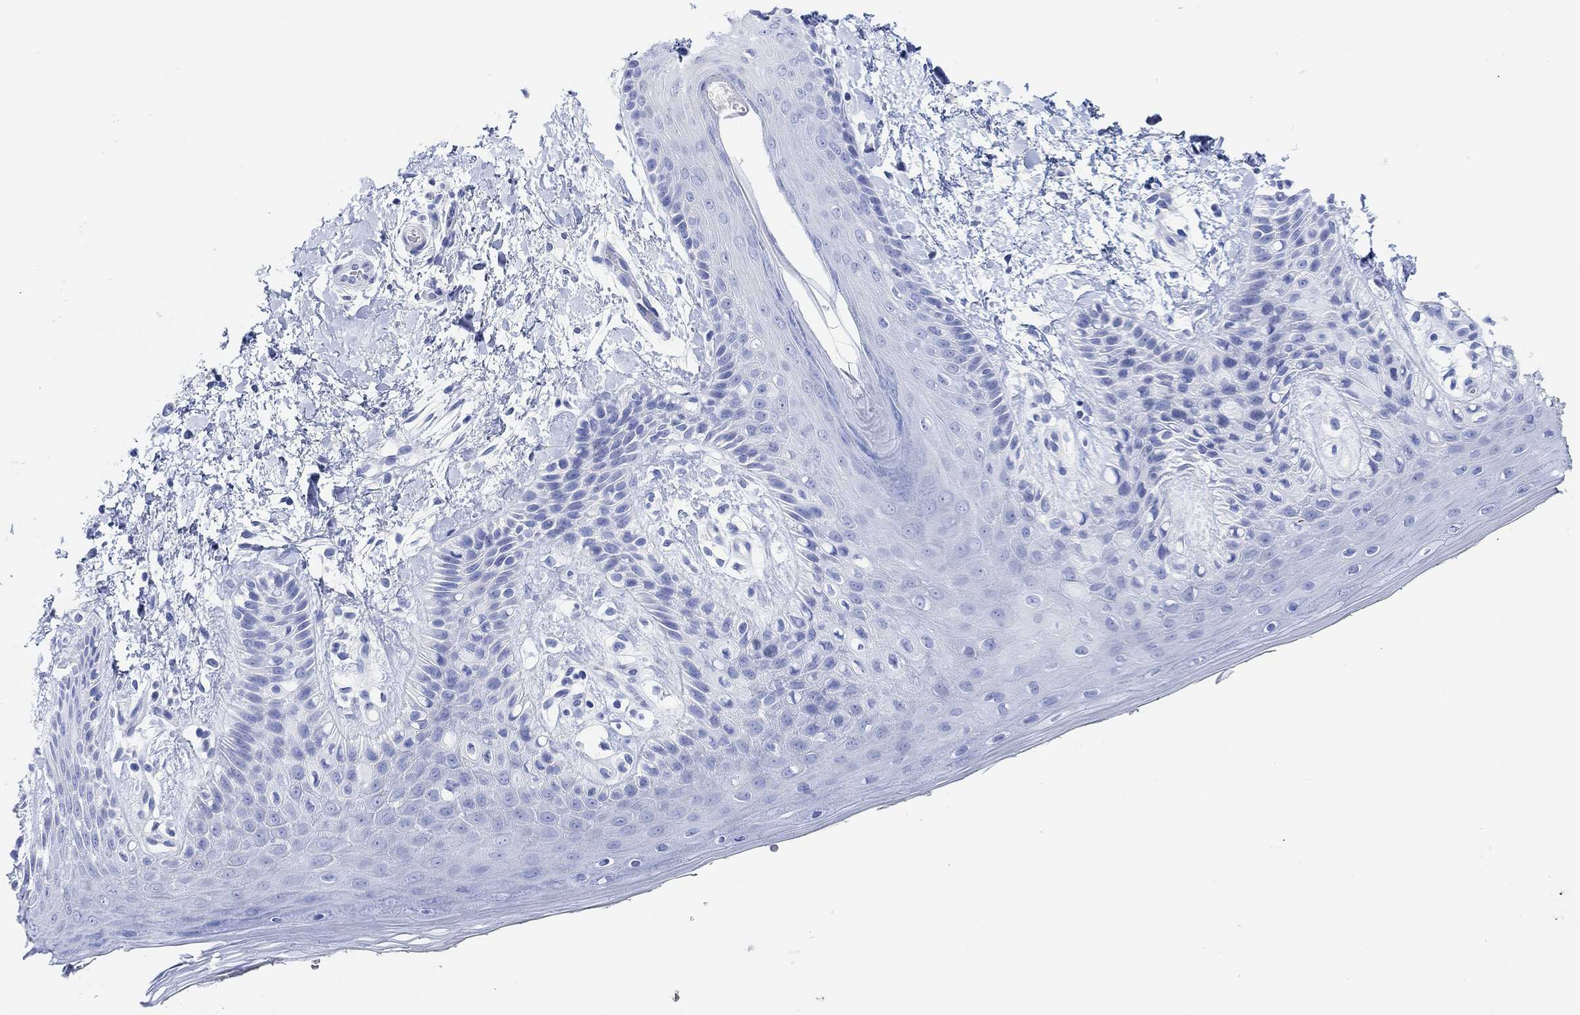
{"staining": {"intensity": "negative", "quantity": "none", "location": "none"}, "tissue": "skin", "cell_type": "Epidermal cells", "image_type": "normal", "snomed": [{"axis": "morphology", "description": "Normal tissue, NOS"}, {"axis": "topography", "description": "Anal"}], "caption": "Image shows no significant protein staining in epidermal cells of benign skin. The staining was performed using DAB (3,3'-diaminobenzidine) to visualize the protein expression in brown, while the nuclei were stained in blue with hematoxylin (Magnification: 20x).", "gene": "ANKRD33", "patient": {"sex": "male", "age": 36}}